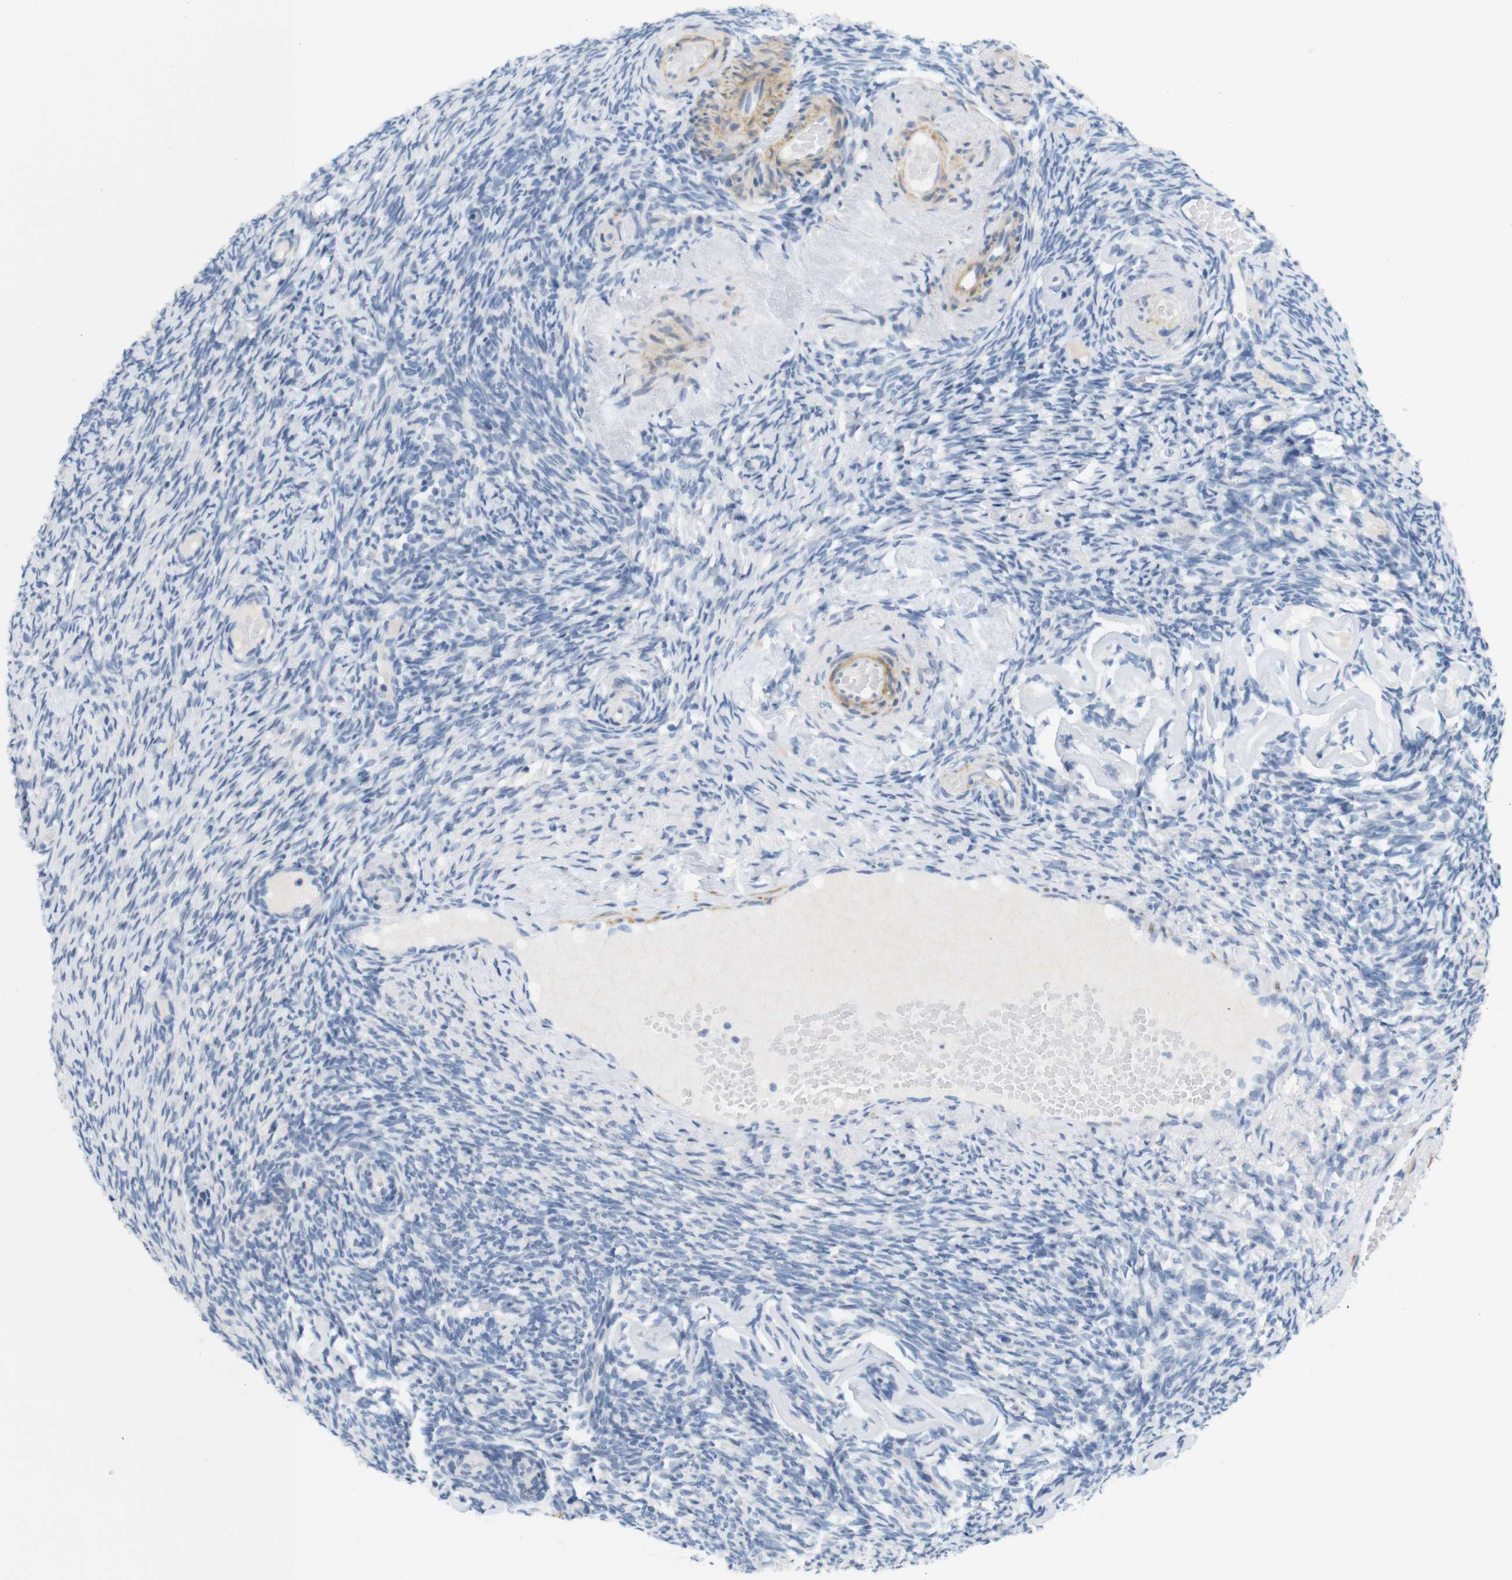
{"staining": {"intensity": "negative", "quantity": "none", "location": "none"}, "tissue": "ovary", "cell_type": "Follicle cells", "image_type": "normal", "snomed": [{"axis": "morphology", "description": "Normal tissue, NOS"}, {"axis": "topography", "description": "Ovary"}], "caption": "This photomicrograph is of normal ovary stained with IHC to label a protein in brown with the nuclei are counter-stained blue. There is no expression in follicle cells.", "gene": "HRH2", "patient": {"sex": "female", "age": 60}}